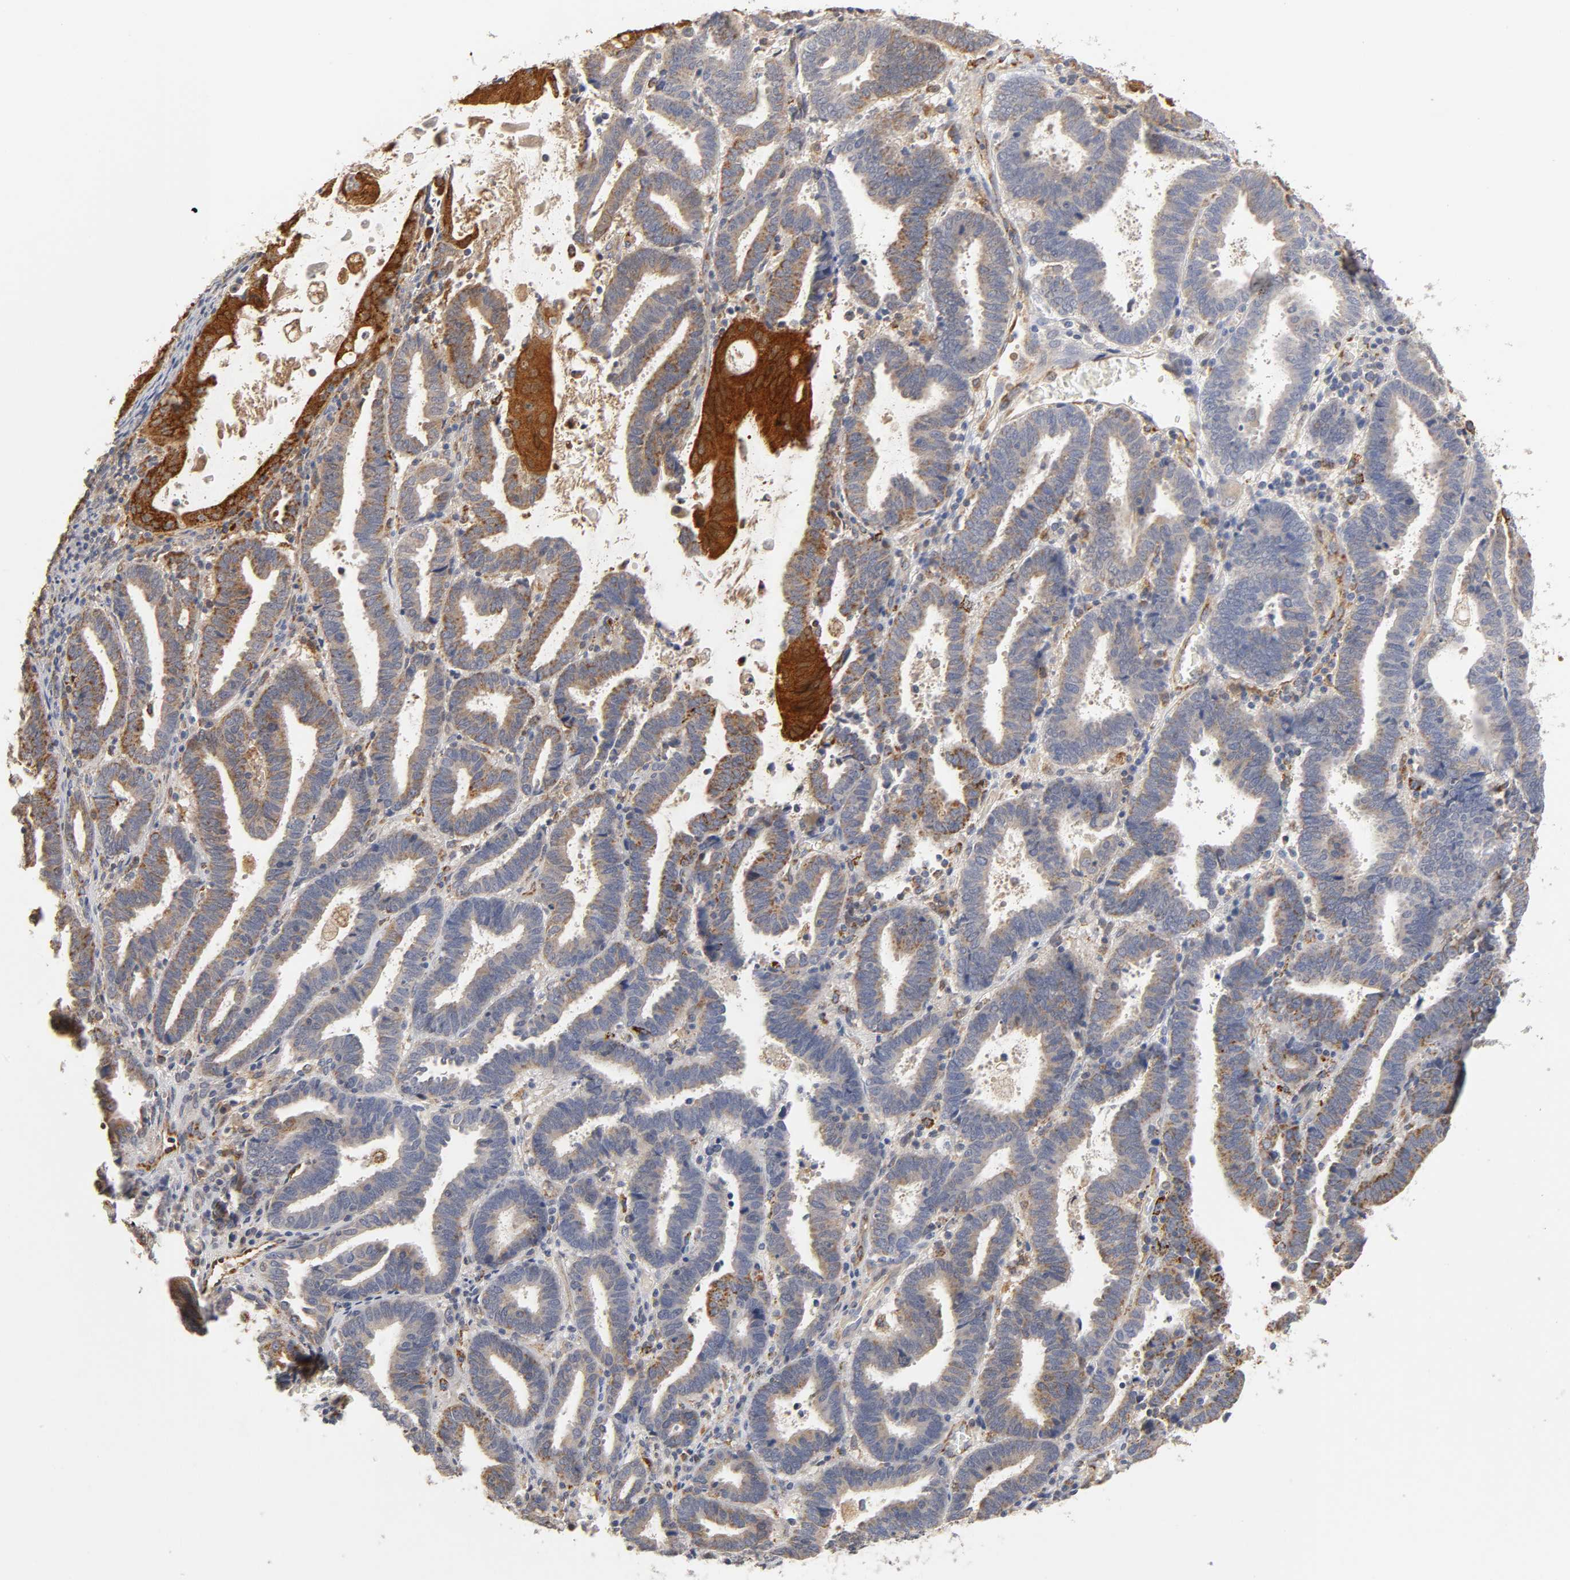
{"staining": {"intensity": "moderate", "quantity": ">75%", "location": "cytoplasmic/membranous"}, "tissue": "endometrial cancer", "cell_type": "Tumor cells", "image_type": "cancer", "snomed": [{"axis": "morphology", "description": "Adenocarcinoma, NOS"}, {"axis": "topography", "description": "Uterus"}], "caption": "This is an image of immunohistochemistry (IHC) staining of endometrial cancer, which shows moderate staining in the cytoplasmic/membranous of tumor cells.", "gene": "ISG15", "patient": {"sex": "female", "age": 83}}